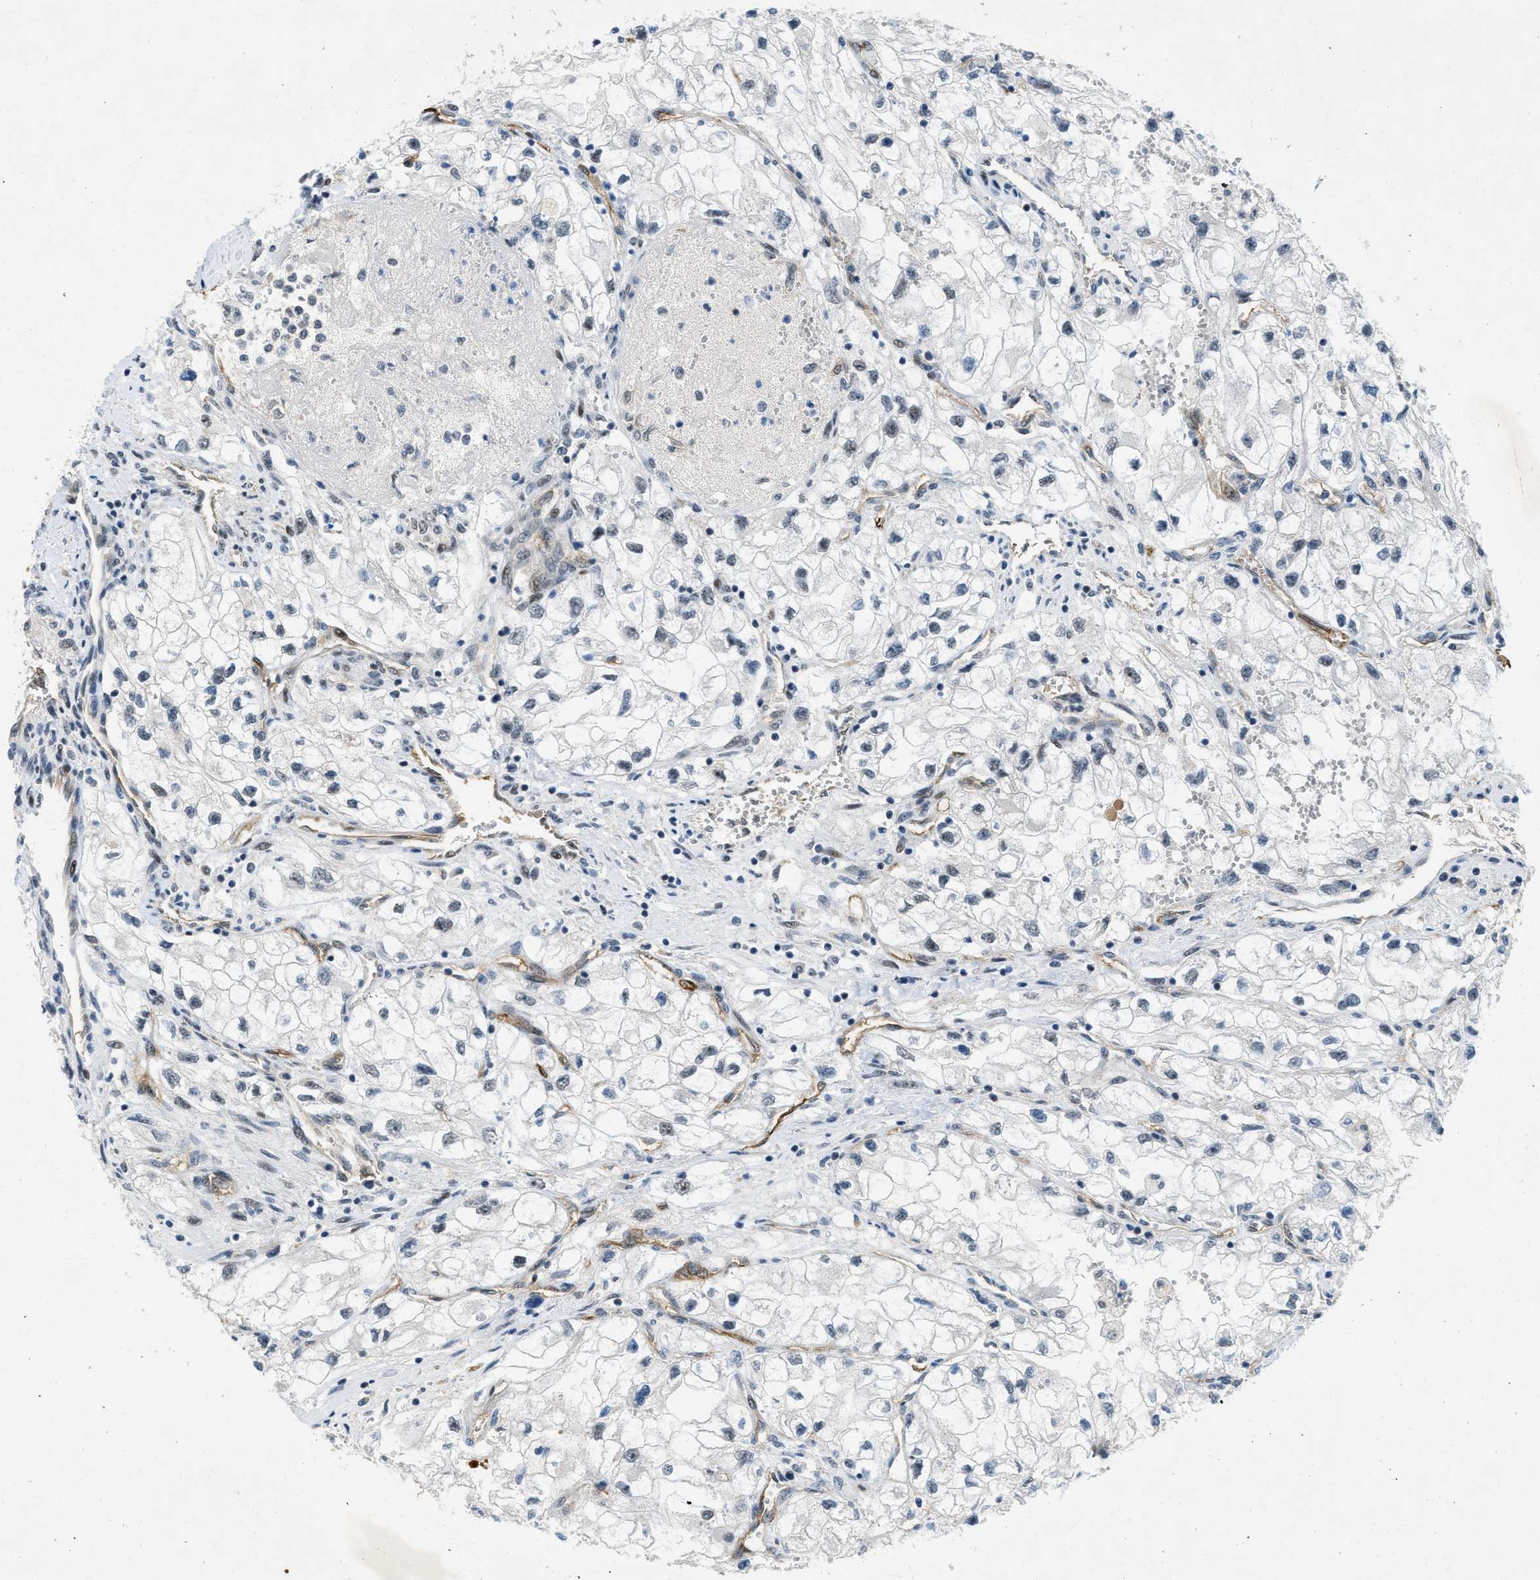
{"staining": {"intensity": "negative", "quantity": "none", "location": "none"}, "tissue": "renal cancer", "cell_type": "Tumor cells", "image_type": "cancer", "snomed": [{"axis": "morphology", "description": "Adenocarcinoma, NOS"}, {"axis": "topography", "description": "Kidney"}], "caption": "Image shows no protein expression in tumor cells of renal cancer tissue.", "gene": "SLCO2A1", "patient": {"sex": "female", "age": 70}}